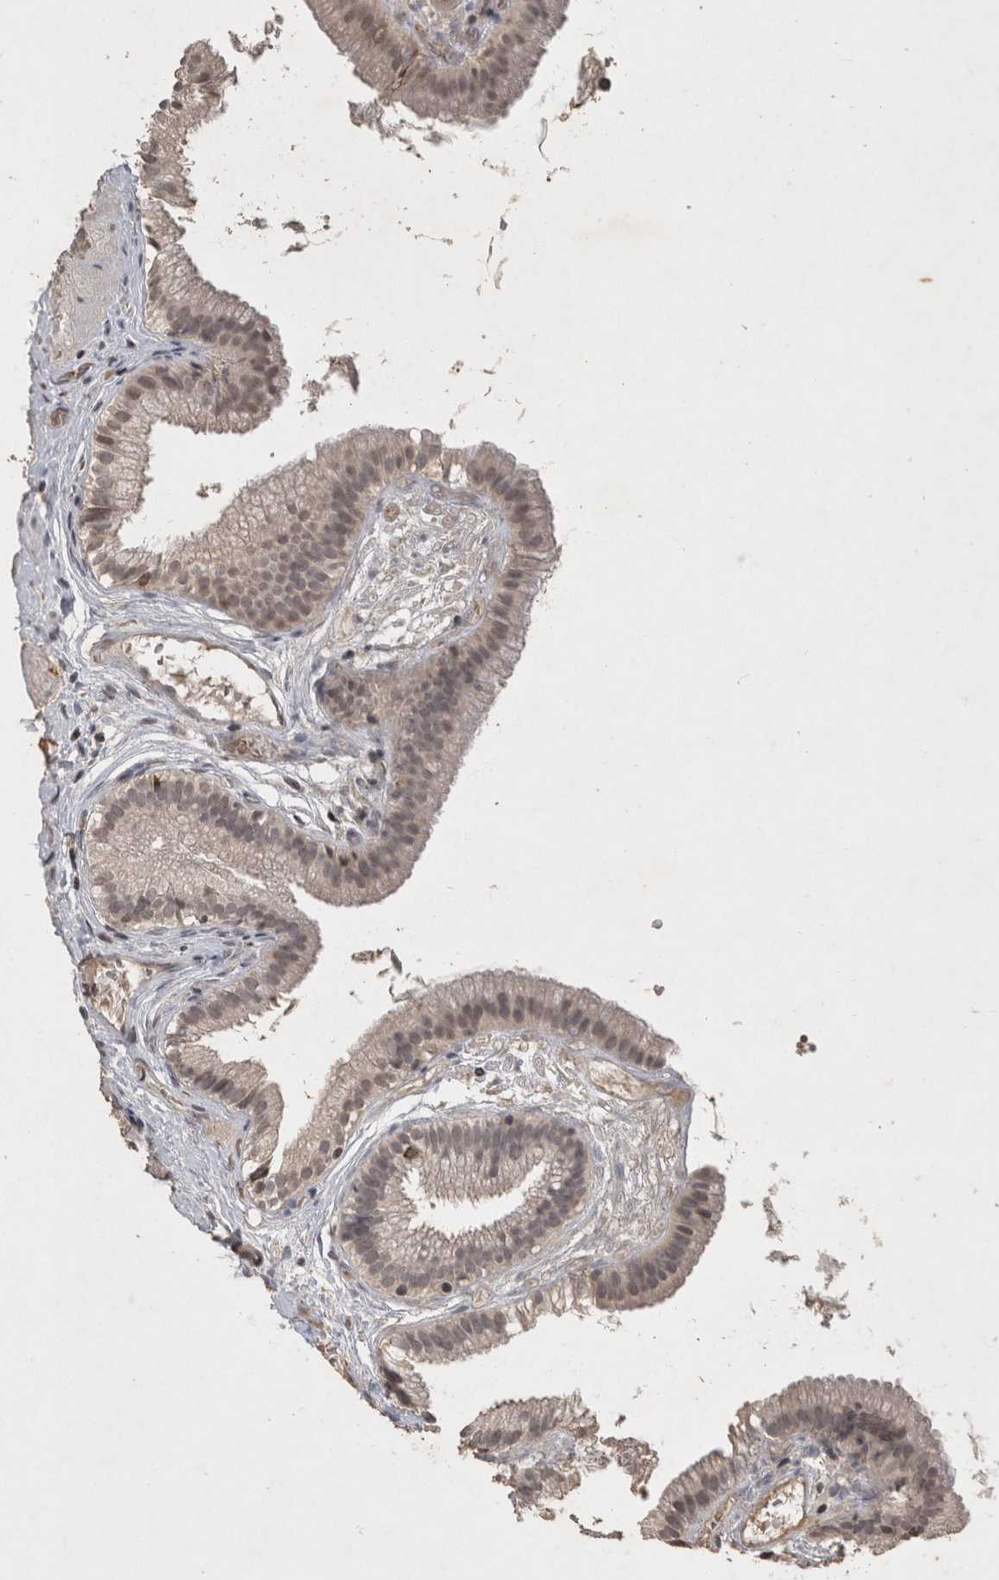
{"staining": {"intensity": "weak", "quantity": ">75%", "location": "cytoplasmic/membranous,nuclear"}, "tissue": "gallbladder", "cell_type": "Glandular cells", "image_type": "normal", "snomed": [{"axis": "morphology", "description": "Normal tissue, NOS"}, {"axis": "topography", "description": "Gallbladder"}], "caption": "A low amount of weak cytoplasmic/membranous,nuclear positivity is seen in approximately >75% of glandular cells in benign gallbladder.", "gene": "HRK", "patient": {"sex": "female", "age": 26}}